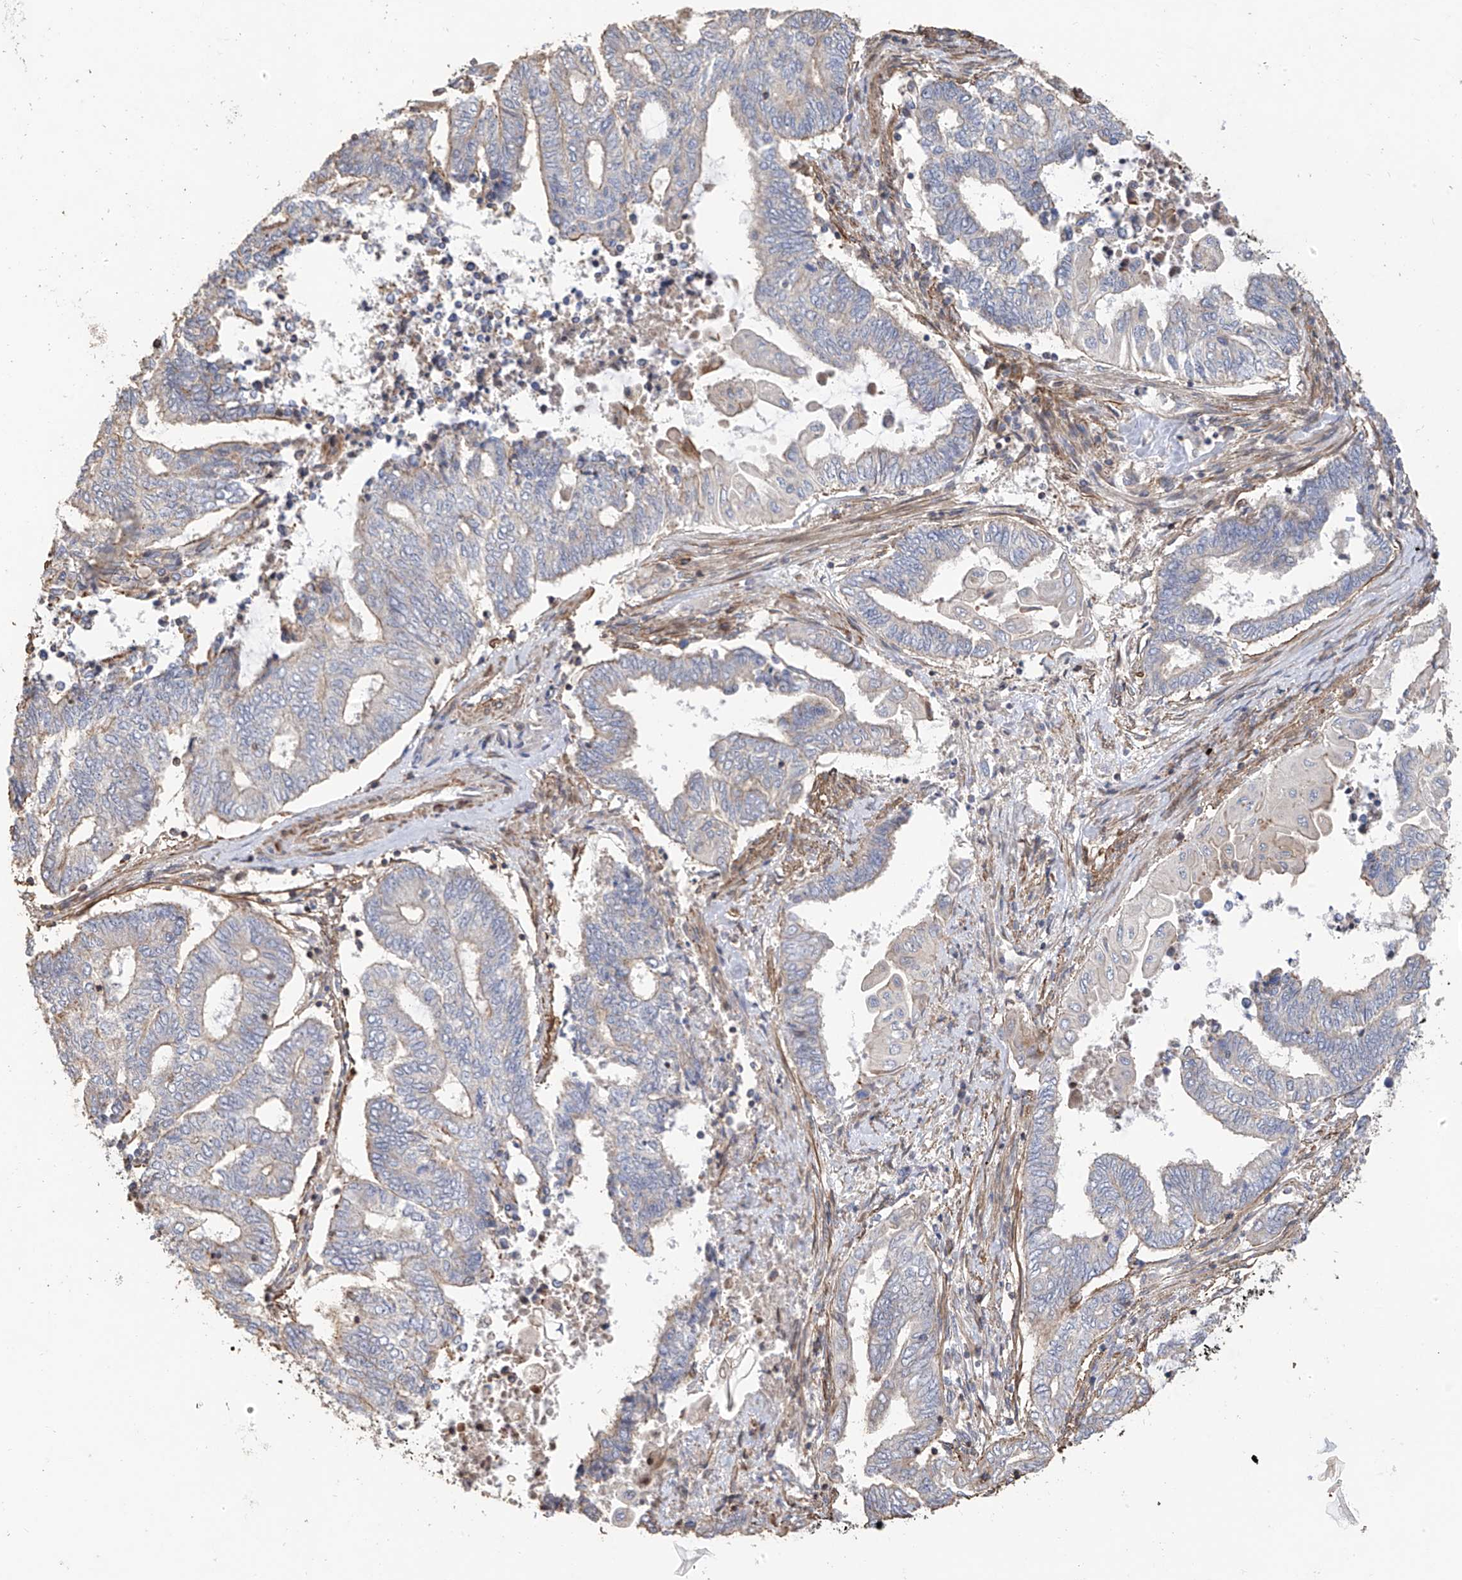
{"staining": {"intensity": "weak", "quantity": "<25%", "location": "cytoplasmic/membranous"}, "tissue": "endometrial cancer", "cell_type": "Tumor cells", "image_type": "cancer", "snomed": [{"axis": "morphology", "description": "Adenocarcinoma, NOS"}, {"axis": "topography", "description": "Uterus"}, {"axis": "topography", "description": "Endometrium"}], "caption": "IHC photomicrograph of endometrial cancer (adenocarcinoma) stained for a protein (brown), which exhibits no staining in tumor cells. Nuclei are stained in blue.", "gene": "SLC43A3", "patient": {"sex": "female", "age": 70}}